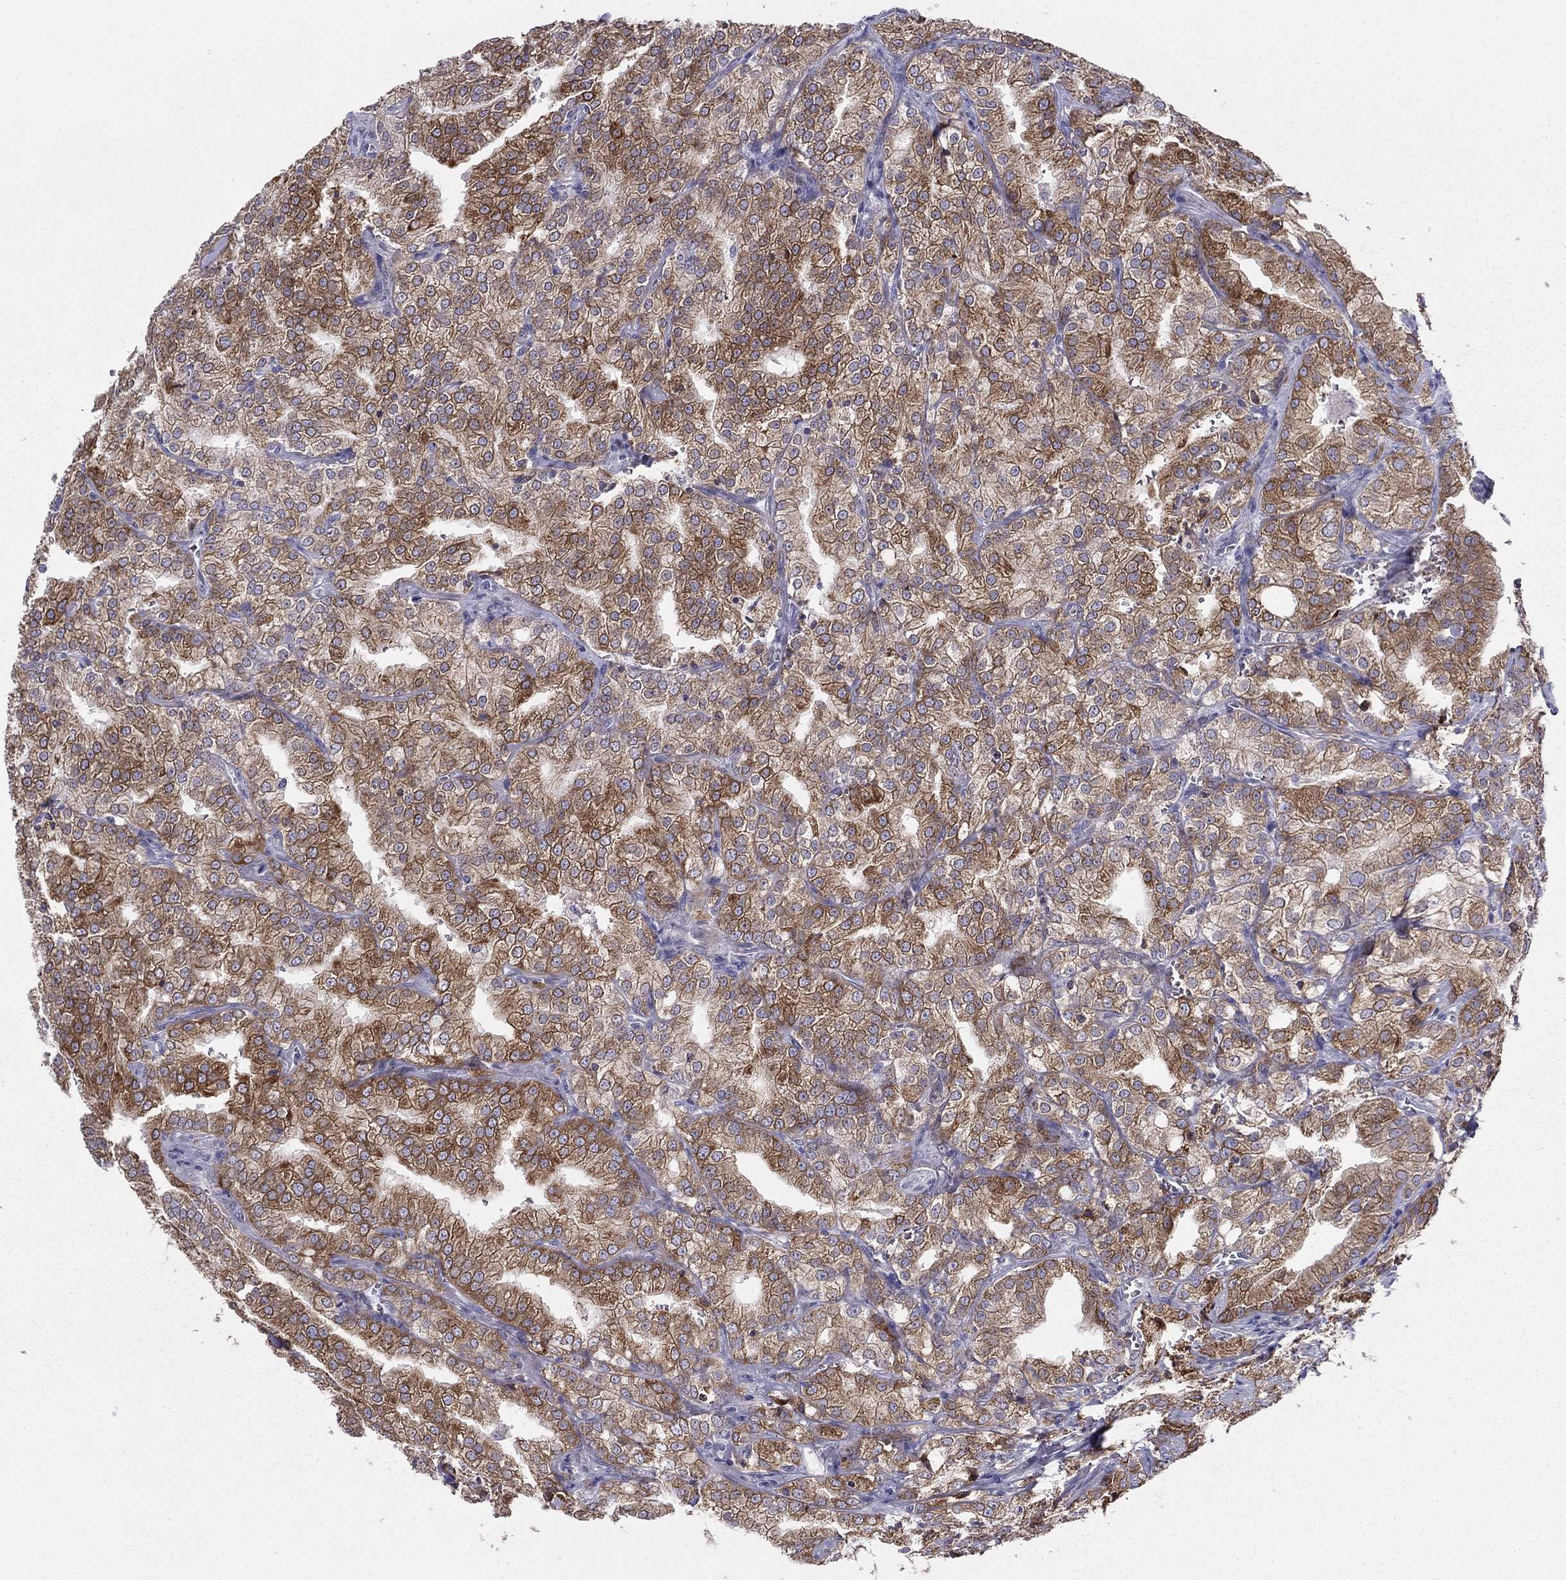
{"staining": {"intensity": "moderate", "quantity": "25%-75%", "location": "cytoplasmic/membranous"}, "tissue": "prostate cancer", "cell_type": "Tumor cells", "image_type": "cancer", "snomed": [{"axis": "morphology", "description": "Adenocarcinoma, NOS"}, {"axis": "topography", "description": "Prostate"}], "caption": "Prostate adenocarcinoma stained with a brown dye reveals moderate cytoplasmic/membranous positive positivity in approximately 25%-75% of tumor cells.", "gene": "TMED3", "patient": {"sex": "male", "age": 70}}